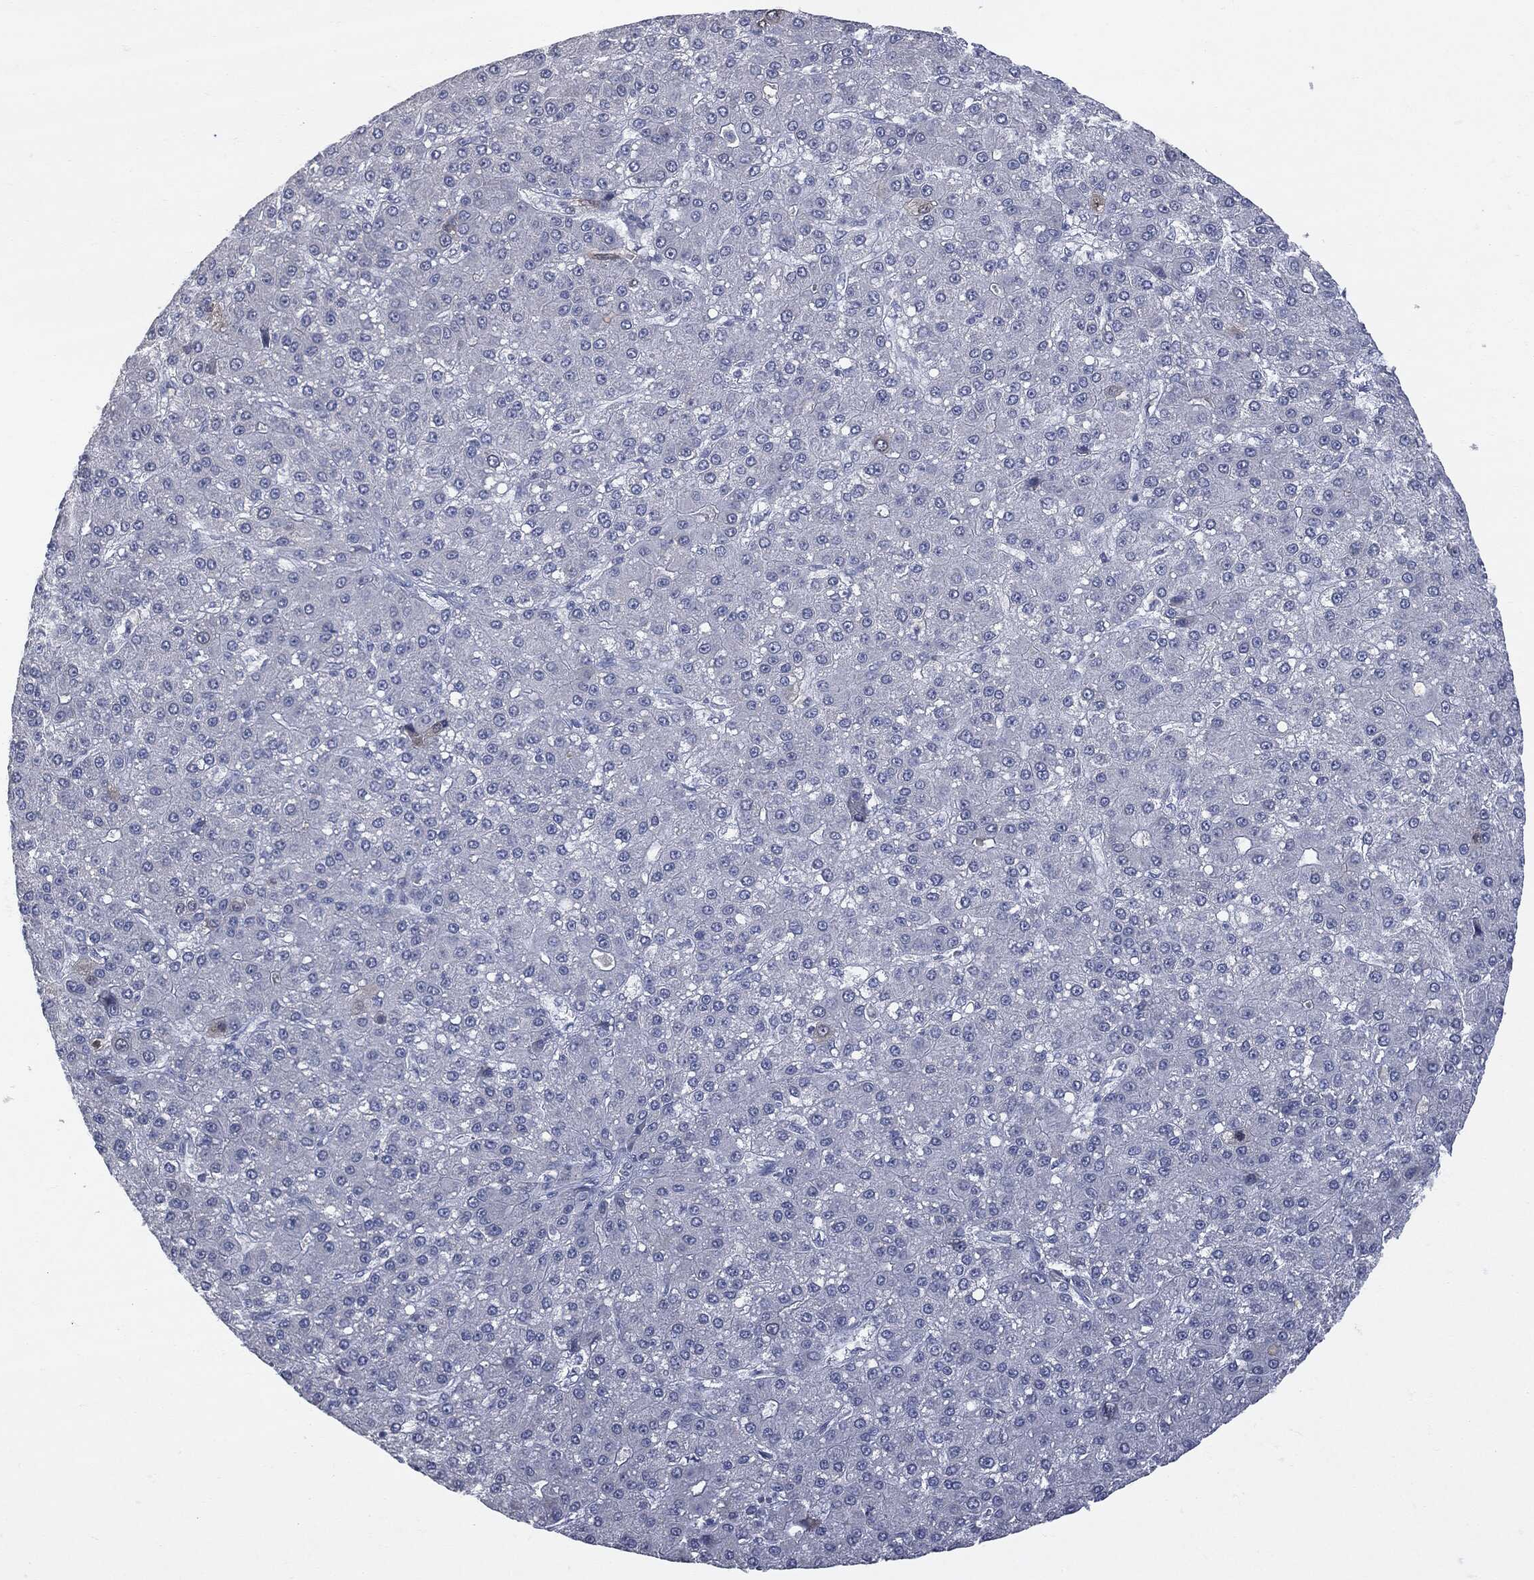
{"staining": {"intensity": "negative", "quantity": "none", "location": "none"}, "tissue": "liver cancer", "cell_type": "Tumor cells", "image_type": "cancer", "snomed": [{"axis": "morphology", "description": "Carcinoma, Hepatocellular, NOS"}, {"axis": "topography", "description": "Liver"}], "caption": "There is no significant staining in tumor cells of liver cancer.", "gene": "UBE2C", "patient": {"sex": "male", "age": 67}}